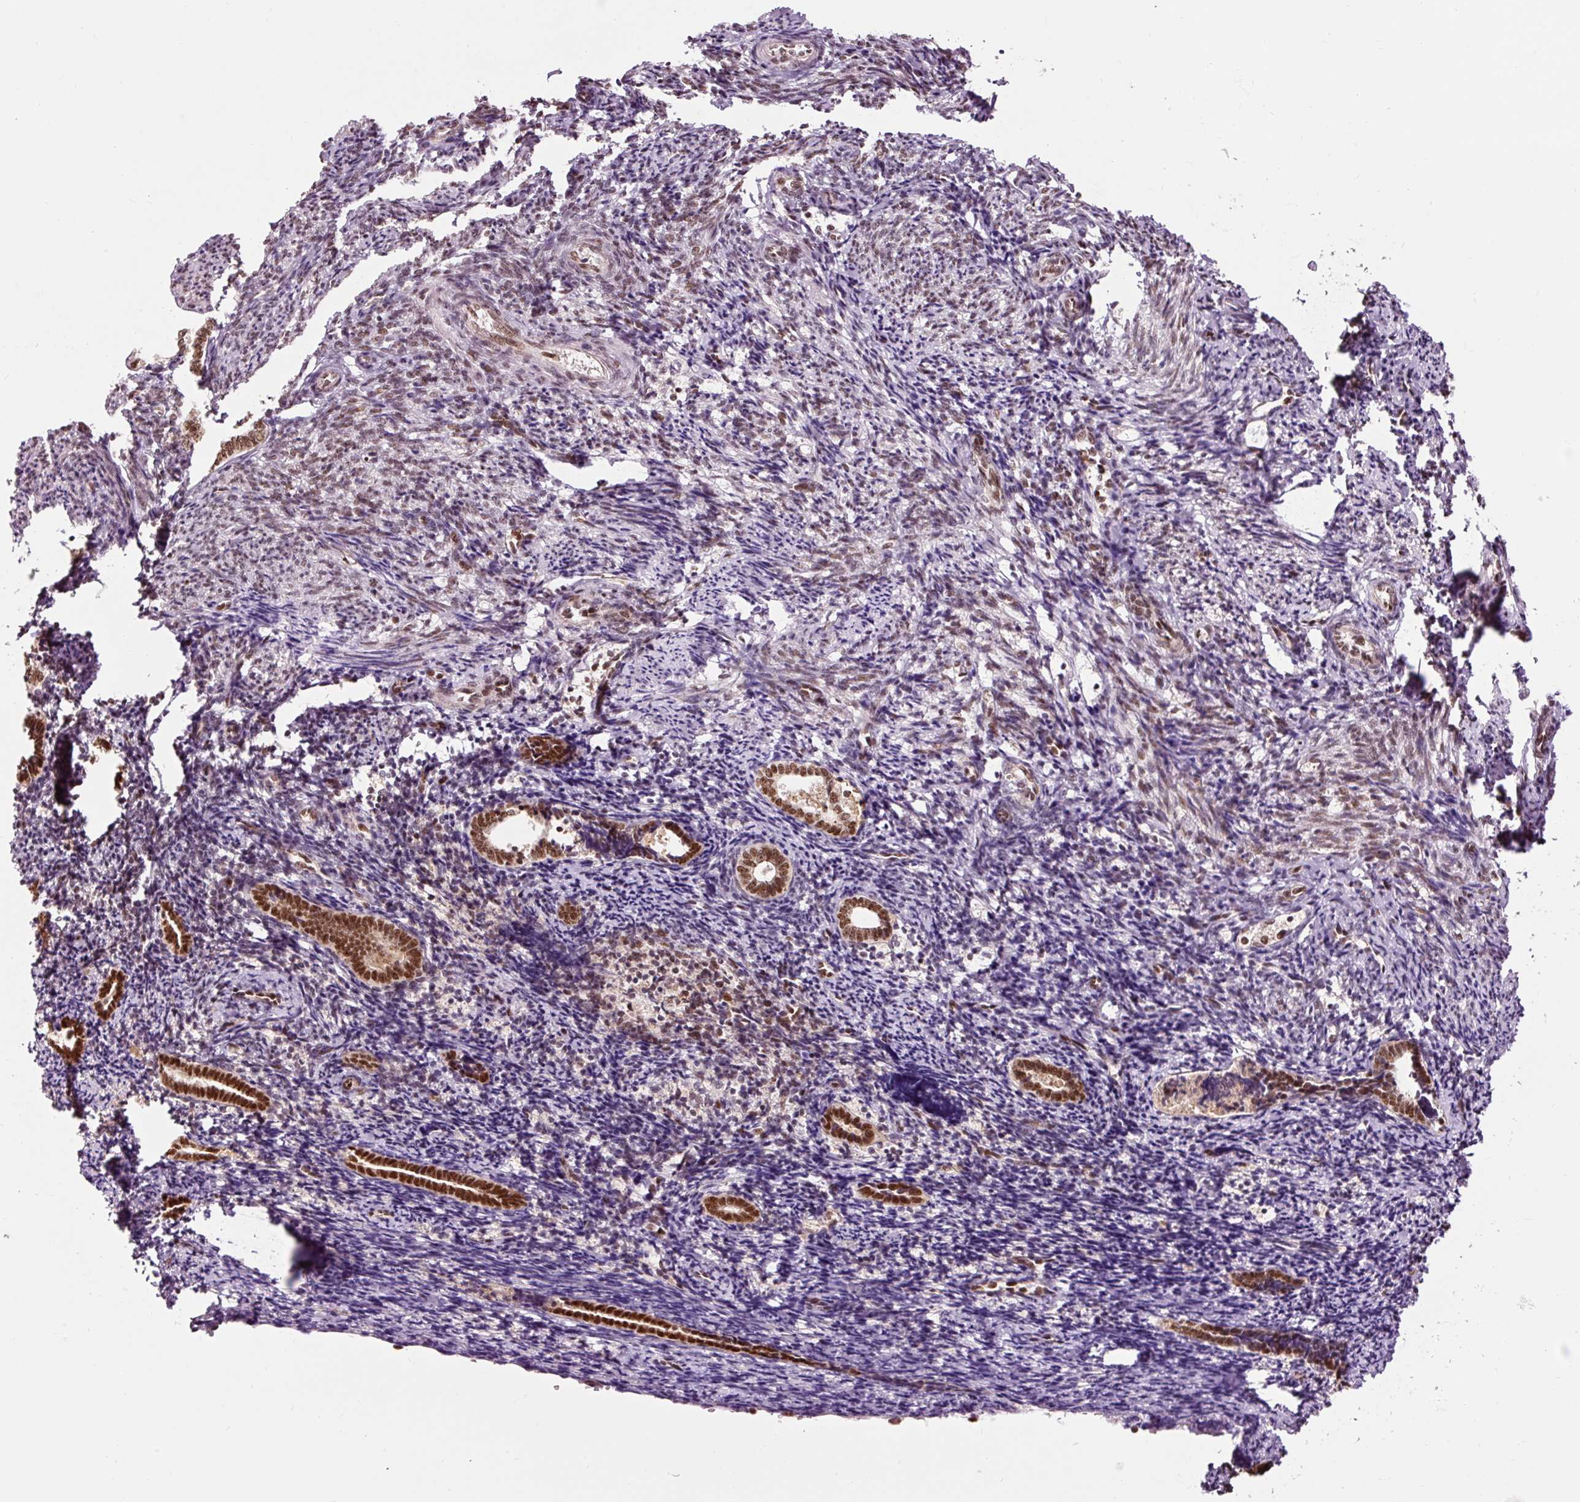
{"staining": {"intensity": "strong", "quantity": ">75%", "location": "nuclear"}, "tissue": "endometrium", "cell_type": "Cells in endometrial stroma", "image_type": "normal", "snomed": [{"axis": "morphology", "description": "Normal tissue, NOS"}, {"axis": "topography", "description": "Endometrium"}], "caption": "The photomicrograph displays a brown stain indicating the presence of a protein in the nuclear of cells in endometrial stroma in endometrium. Using DAB (brown) and hematoxylin (blue) stains, captured at high magnification using brightfield microscopy.", "gene": "ZBTB44", "patient": {"sex": "female", "age": 54}}